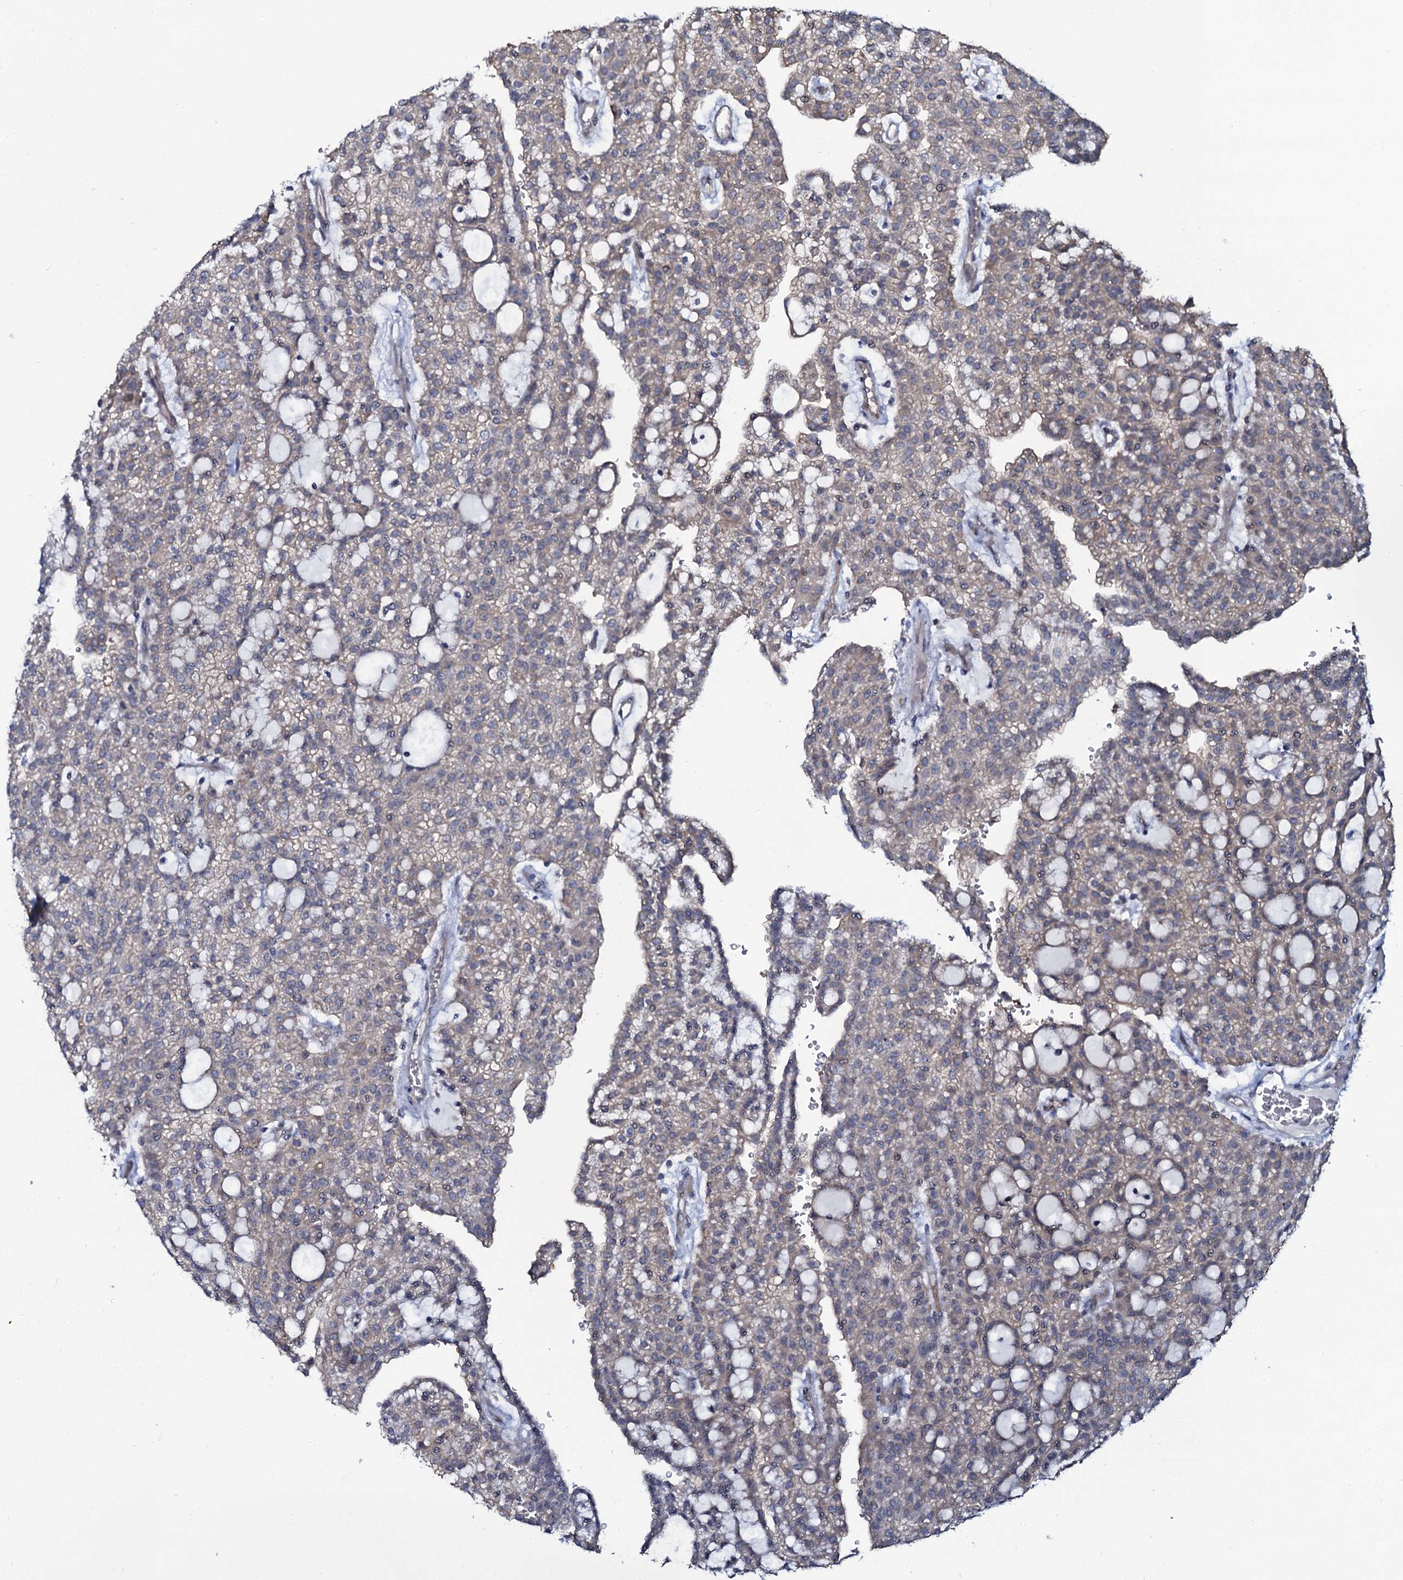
{"staining": {"intensity": "weak", "quantity": "<25%", "location": "cytoplasmic/membranous"}, "tissue": "renal cancer", "cell_type": "Tumor cells", "image_type": "cancer", "snomed": [{"axis": "morphology", "description": "Adenocarcinoma, NOS"}, {"axis": "topography", "description": "Kidney"}], "caption": "Protein analysis of renal cancer (adenocarcinoma) displays no significant staining in tumor cells.", "gene": "C10orf88", "patient": {"sex": "male", "age": 63}}